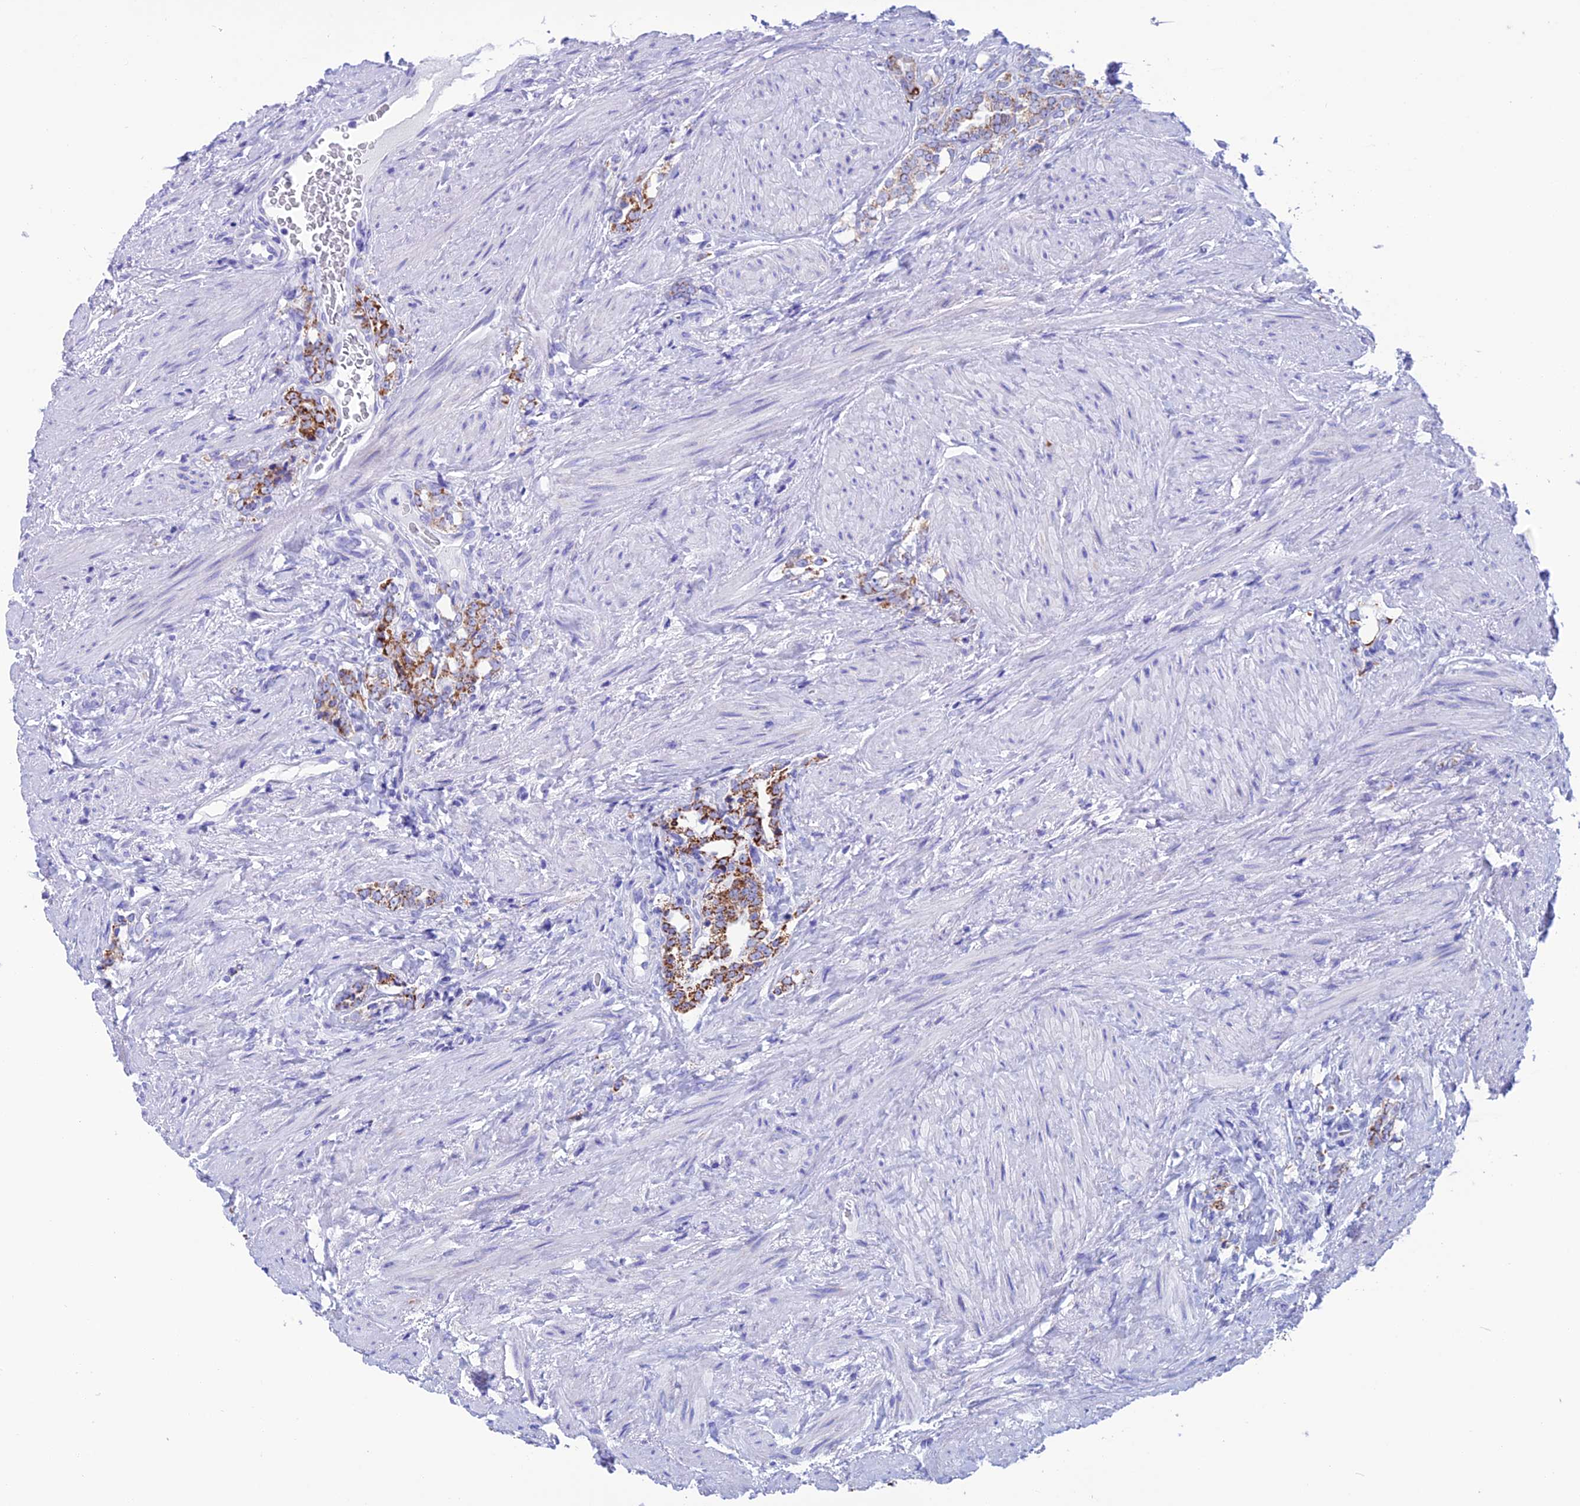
{"staining": {"intensity": "moderate", "quantity": ">75%", "location": "cytoplasmic/membranous"}, "tissue": "prostate cancer", "cell_type": "Tumor cells", "image_type": "cancer", "snomed": [{"axis": "morphology", "description": "Adenocarcinoma, High grade"}, {"axis": "topography", "description": "Prostate"}], "caption": "Protein staining of adenocarcinoma (high-grade) (prostate) tissue exhibits moderate cytoplasmic/membranous positivity in about >75% of tumor cells.", "gene": "NXPE4", "patient": {"sex": "male", "age": 64}}